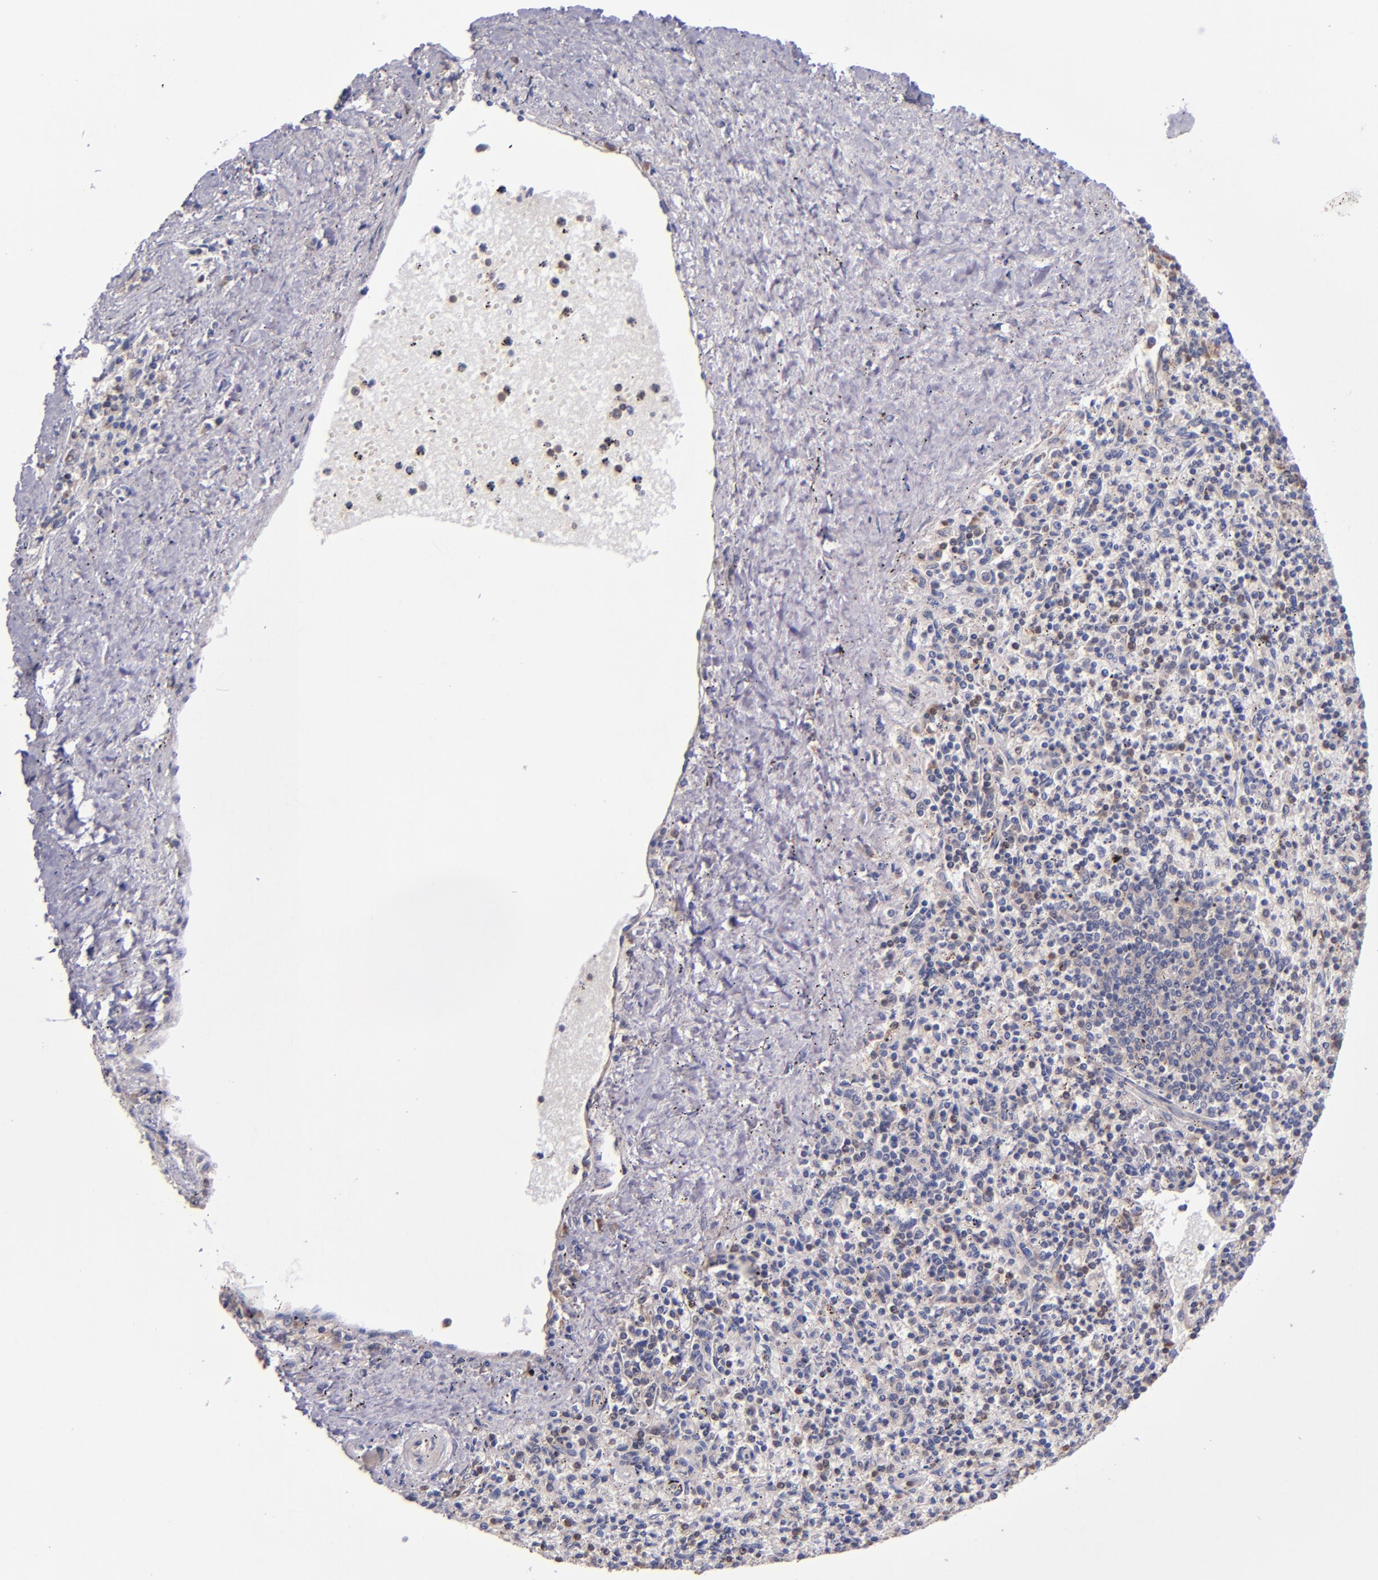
{"staining": {"intensity": "moderate", "quantity": "25%-75%", "location": "cytoplasmic/membranous"}, "tissue": "spleen", "cell_type": "Cells in red pulp", "image_type": "normal", "snomed": [{"axis": "morphology", "description": "Normal tissue, NOS"}, {"axis": "topography", "description": "Spleen"}], "caption": "A micrograph showing moderate cytoplasmic/membranous positivity in about 25%-75% of cells in red pulp in unremarkable spleen, as visualized by brown immunohistochemical staining.", "gene": "EIF4ENIF1", "patient": {"sex": "male", "age": 72}}